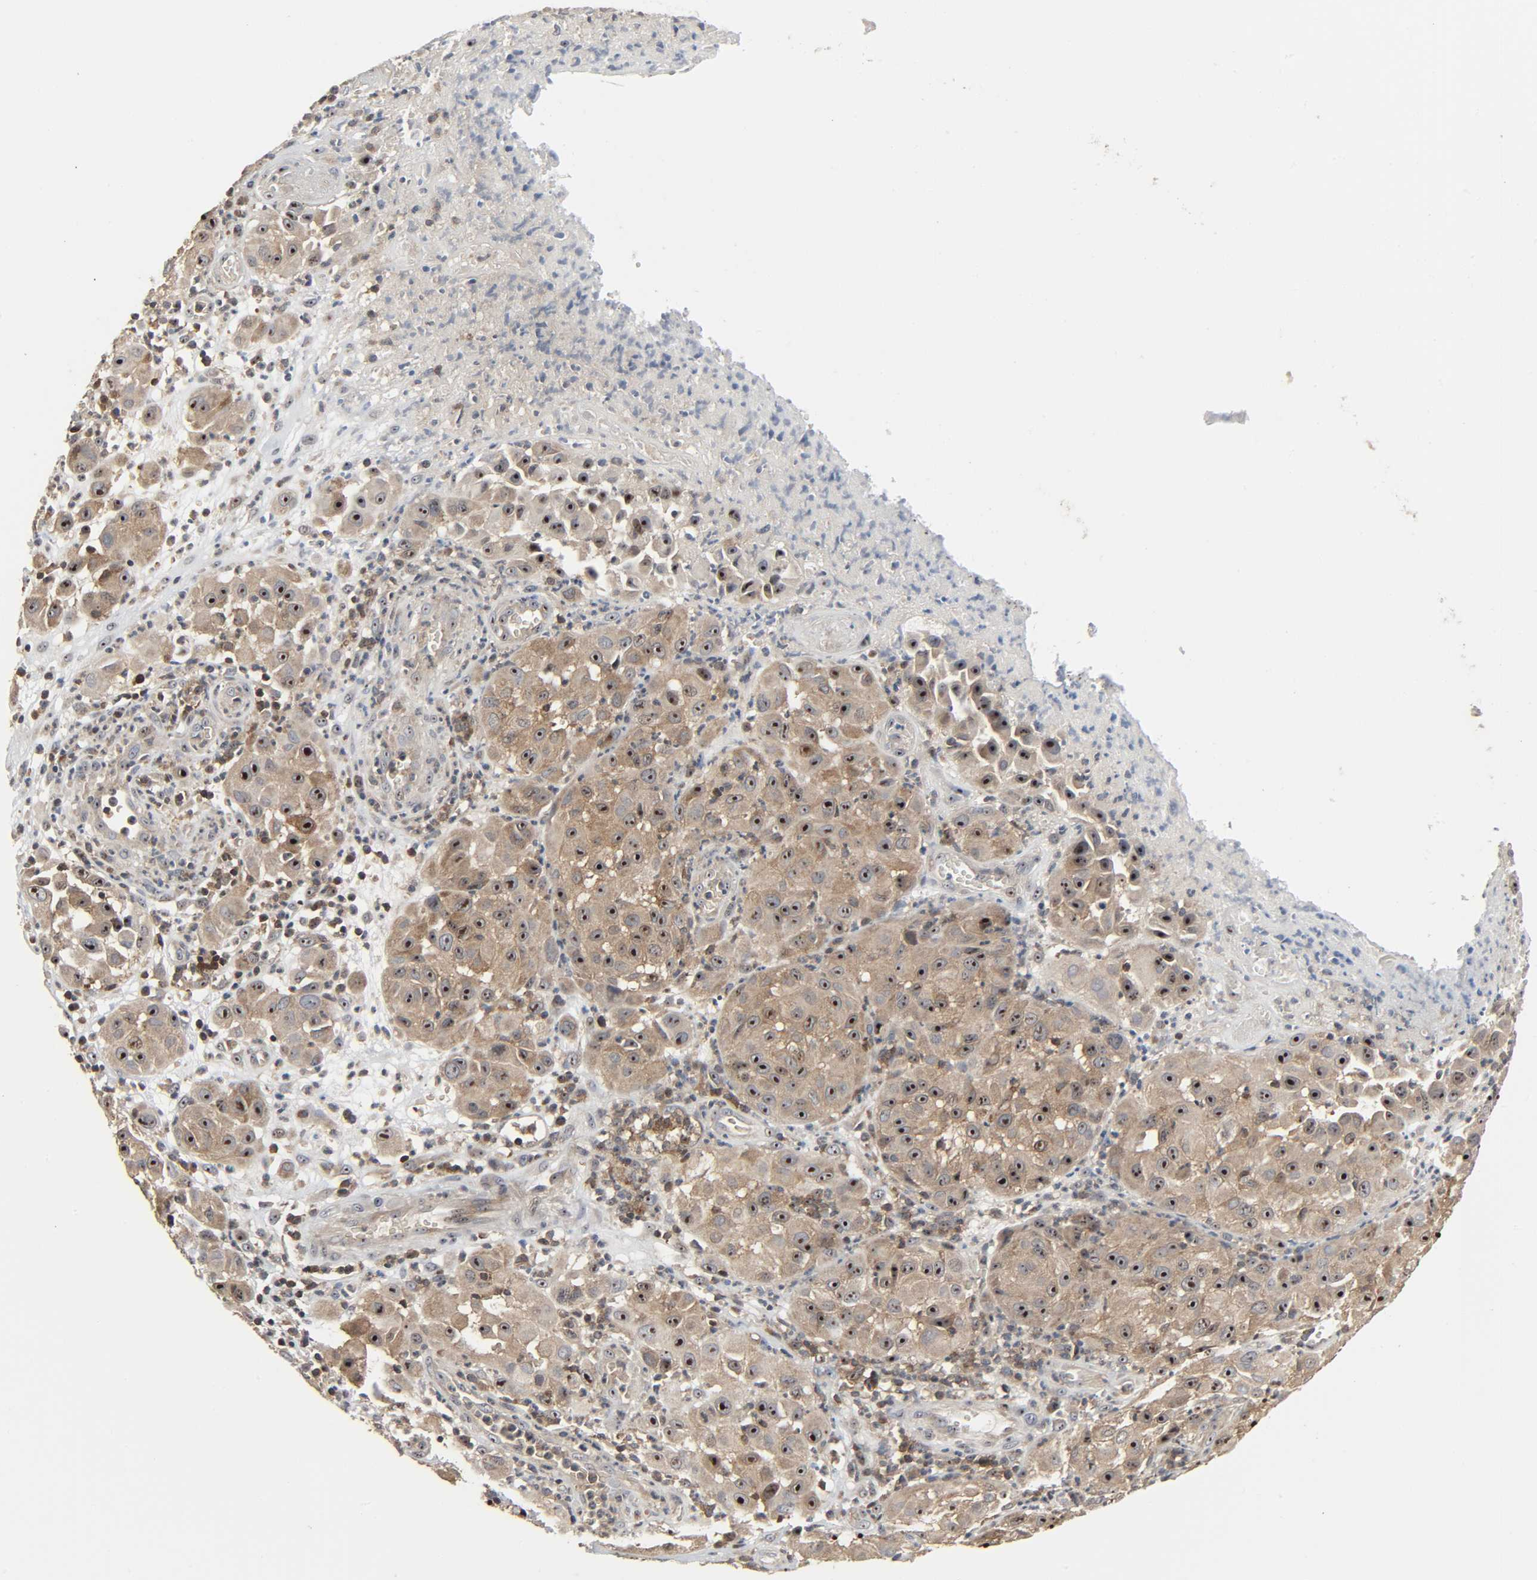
{"staining": {"intensity": "strong", "quantity": ">75%", "location": "cytoplasmic/membranous,nuclear"}, "tissue": "melanoma", "cell_type": "Tumor cells", "image_type": "cancer", "snomed": [{"axis": "morphology", "description": "Malignant melanoma, NOS"}, {"axis": "topography", "description": "Skin"}], "caption": "Malignant melanoma stained for a protein exhibits strong cytoplasmic/membranous and nuclear positivity in tumor cells.", "gene": "PLEKHA2", "patient": {"sex": "female", "age": 21}}